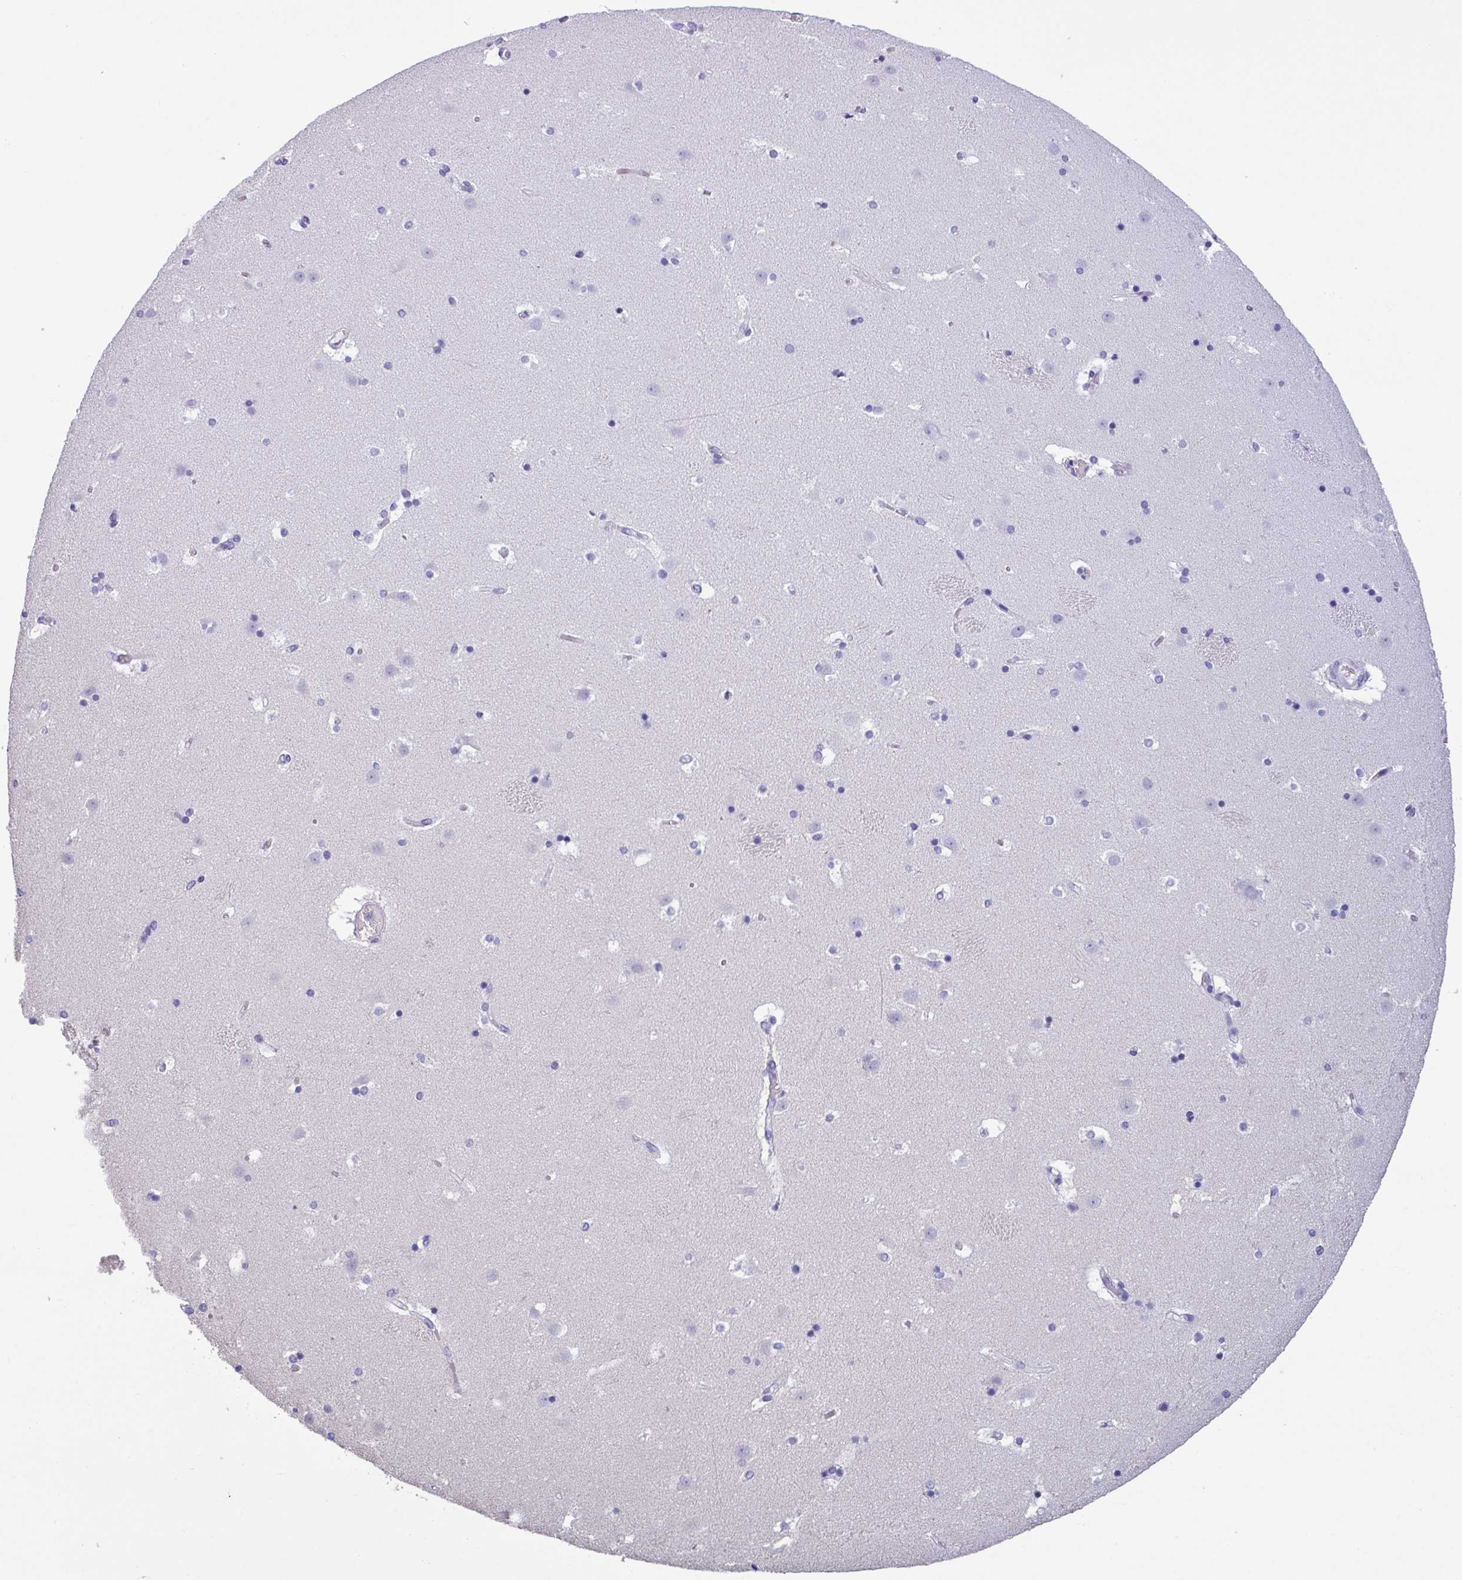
{"staining": {"intensity": "negative", "quantity": "none", "location": "none"}, "tissue": "caudate", "cell_type": "Glial cells", "image_type": "normal", "snomed": [{"axis": "morphology", "description": "Normal tissue, NOS"}, {"axis": "topography", "description": "Lateral ventricle wall"}], "caption": "This histopathology image is of normal caudate stained with immunohistochemistry (IHC) to label a protein in brown with the nuclei are counter-stained blue. There is no staining in glial cells.", "gene": "ISLR", "patient": {"sex": "male", "age": 45}}